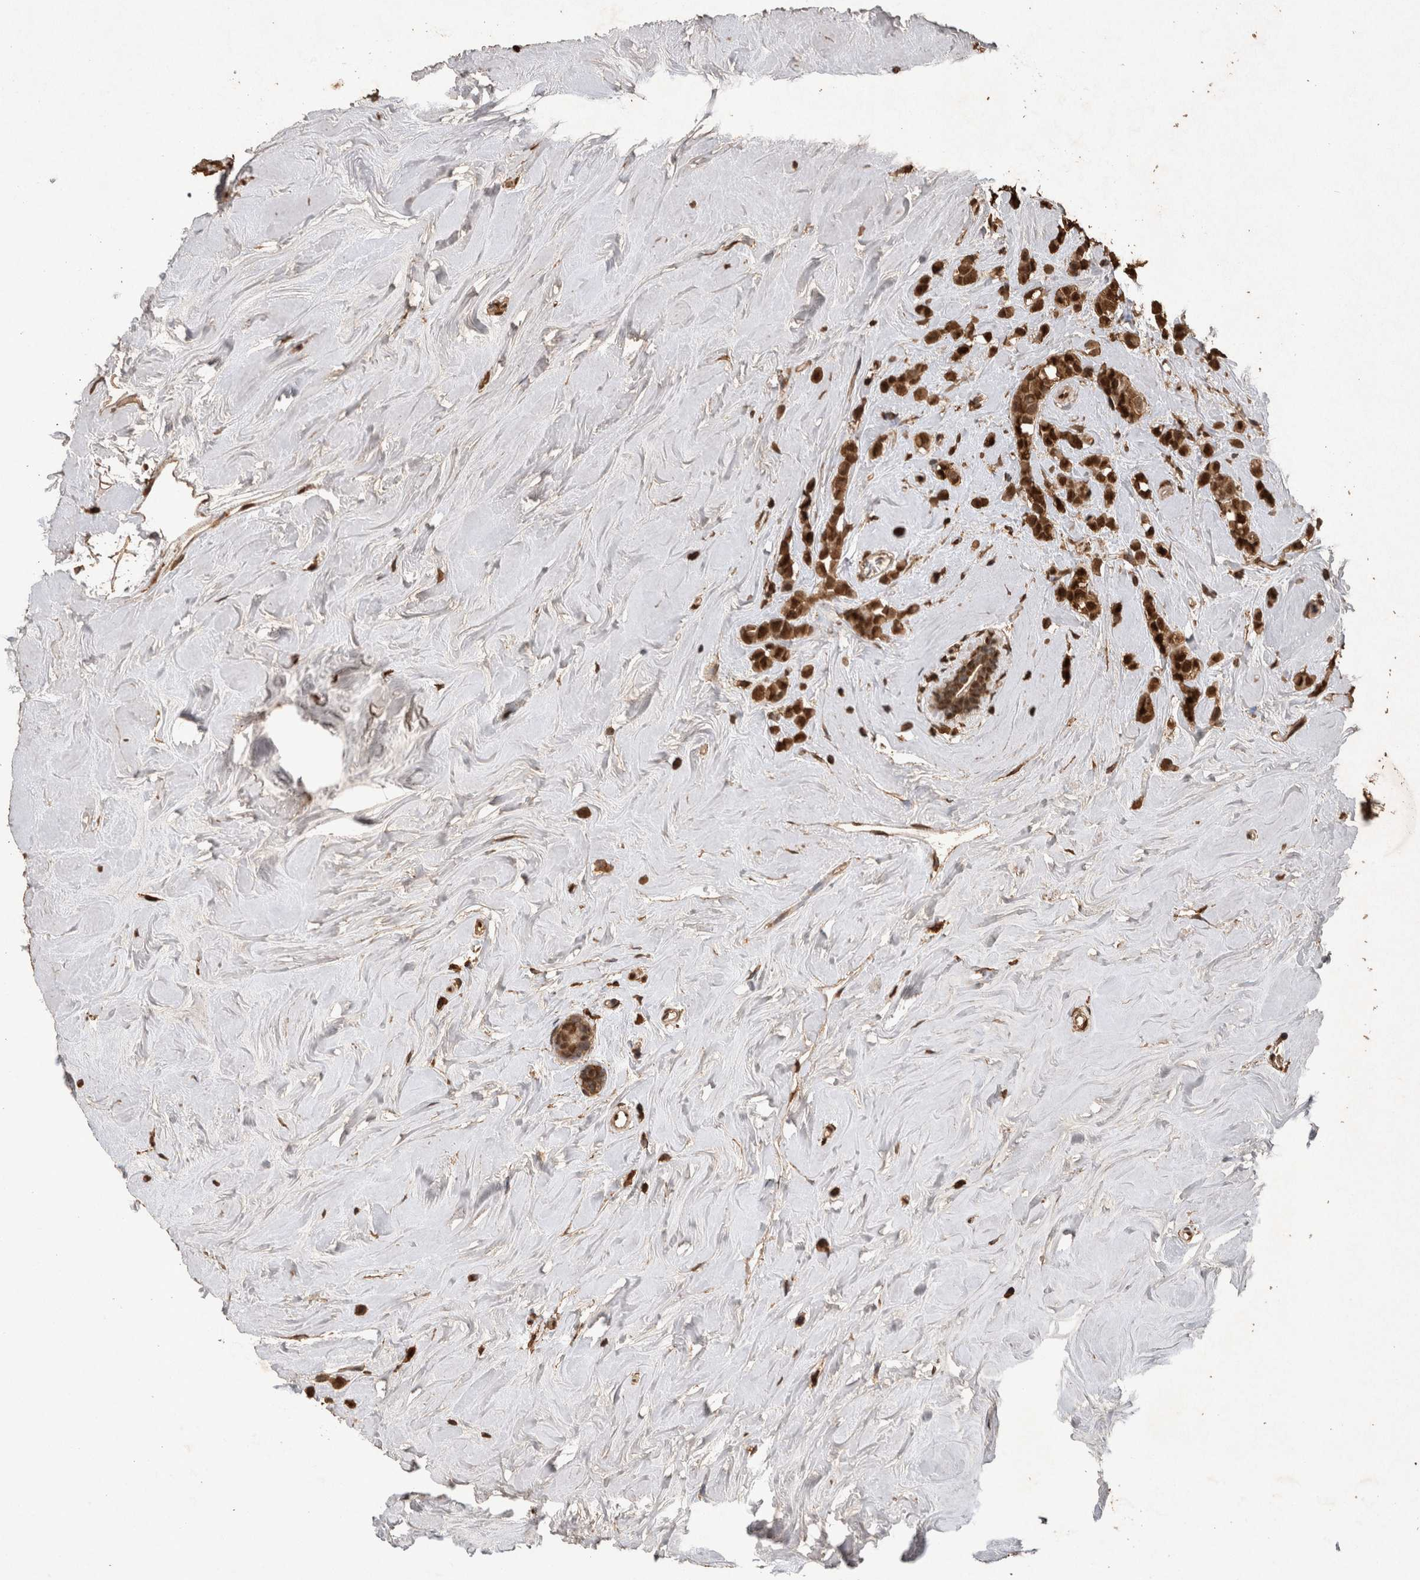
{"staining": {"intensity": "strong", "quantity": ">75%", "location": "cytoplasmic/membranous,nuclear"}, "tissue": "breast cancer", "cell_type": "Tumor cells", "image_type": "cancer", "snomed": [{"axis": "morphology", "description": "Lobular carcinoma"}, {"axis": "topography", "description": "Breast"}], "caption": "Human breast lobular carcinoma stained with a brown dye displays strong cytoplasmic/membranous and nuclear positive staining in about >75% of tumor cells.", "gene": "OAS2", "patient": {"sex": "female", "age": 47}}